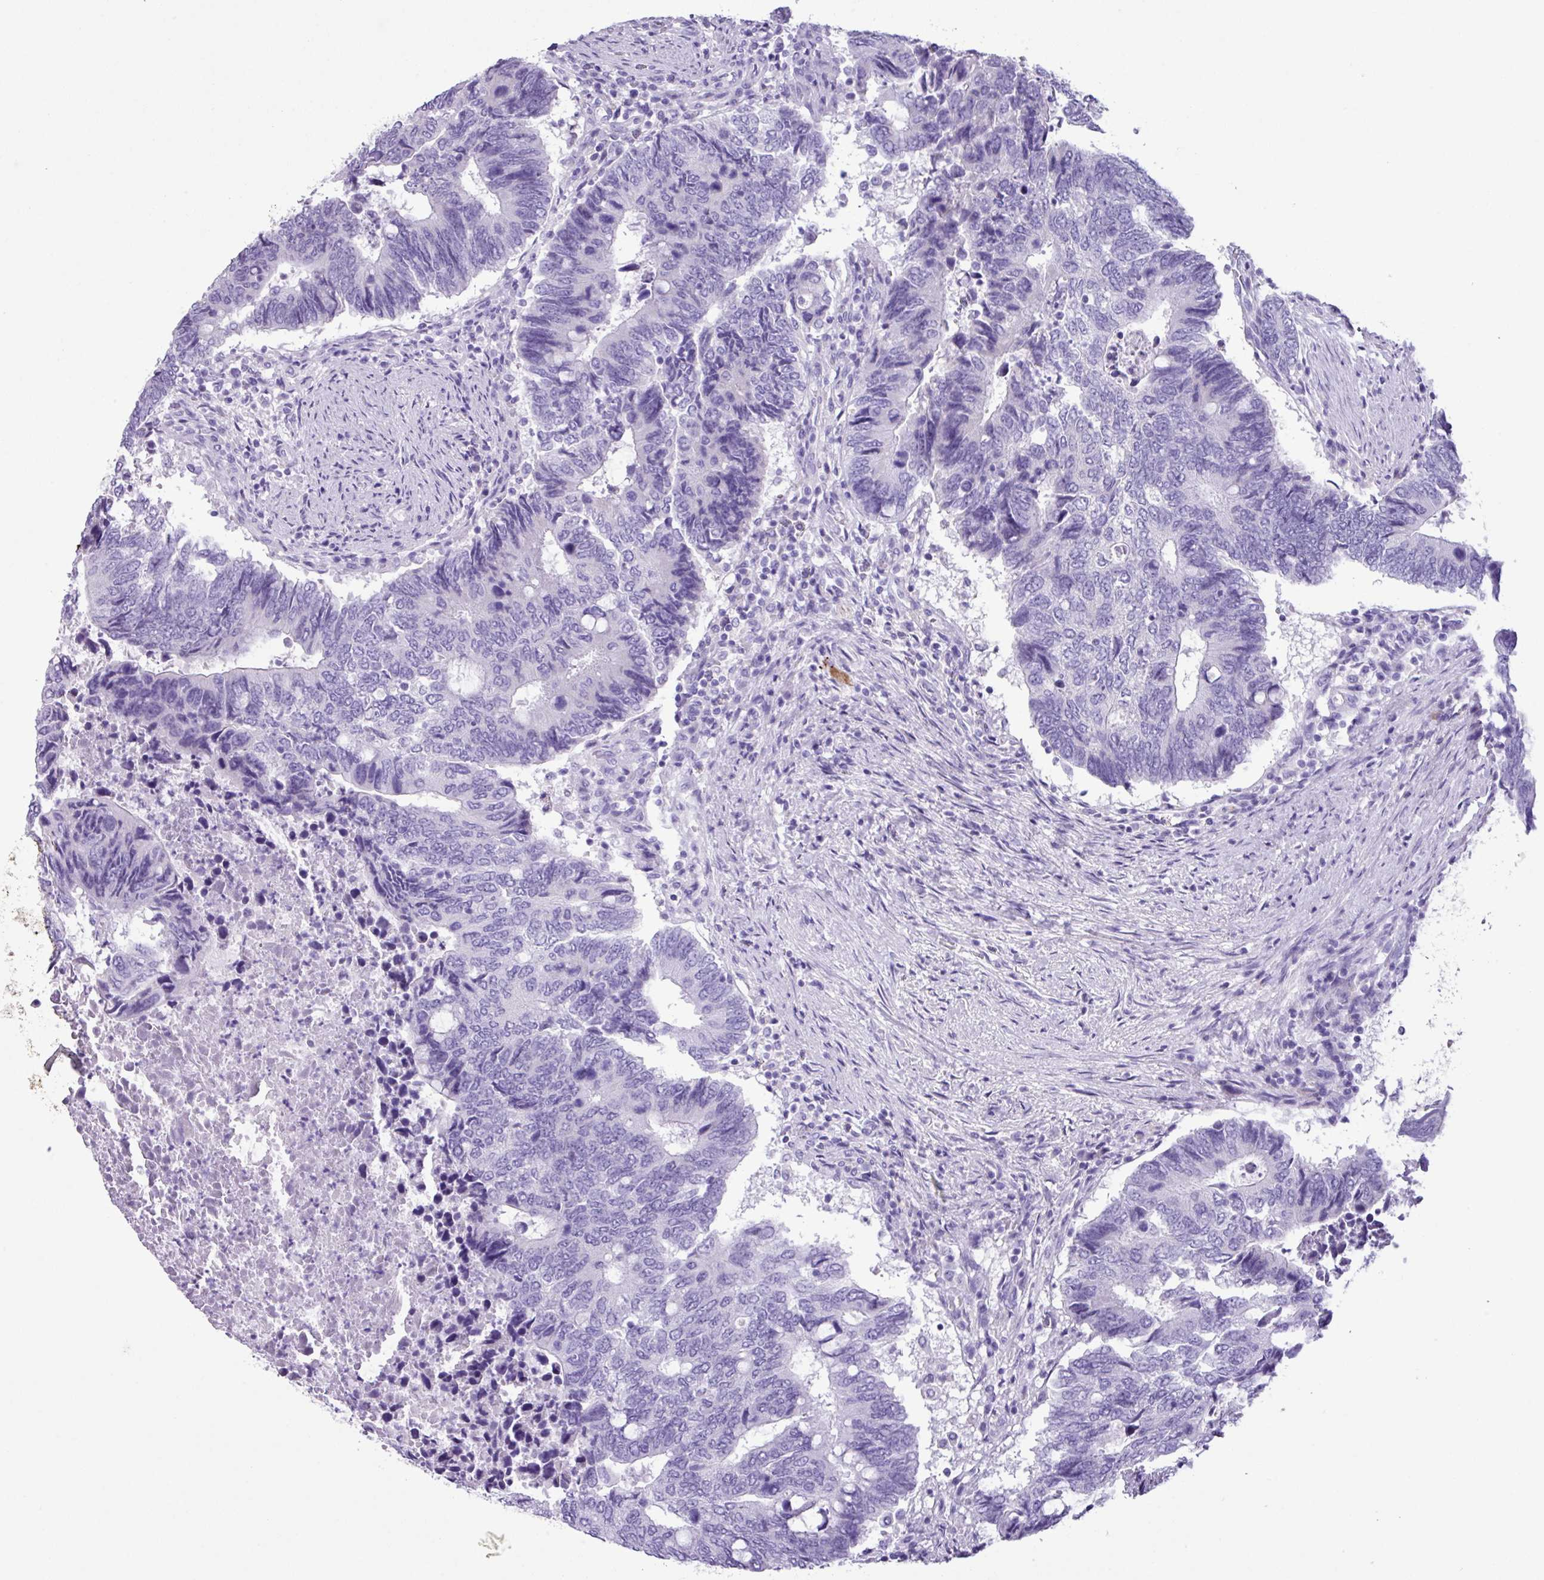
{"staining": {"intensity": "negative", "quantity": "none", "location": "none"}, "tissue": "colorectal cancer", "cell_type": "Tumor cells", "image_type": "cancer", "snomed": [{"axis": "morphology", "description": "Adenocarcinoma, NOS"}, {"axis": "topography", "description": "Colon"}], "caption": "An immunohistochemistry photomicrograph of colorectal cancer (adenocarcinoma) is shown. There is no staining in tumor cells of colorectal cancer (adenocarcinoma). The staining is performed using DAB brown chromogen with nuclei counter-stained in using hematoxylin.", "gene": "AGO3", "patient": {"sex": "male", "age": 87}}